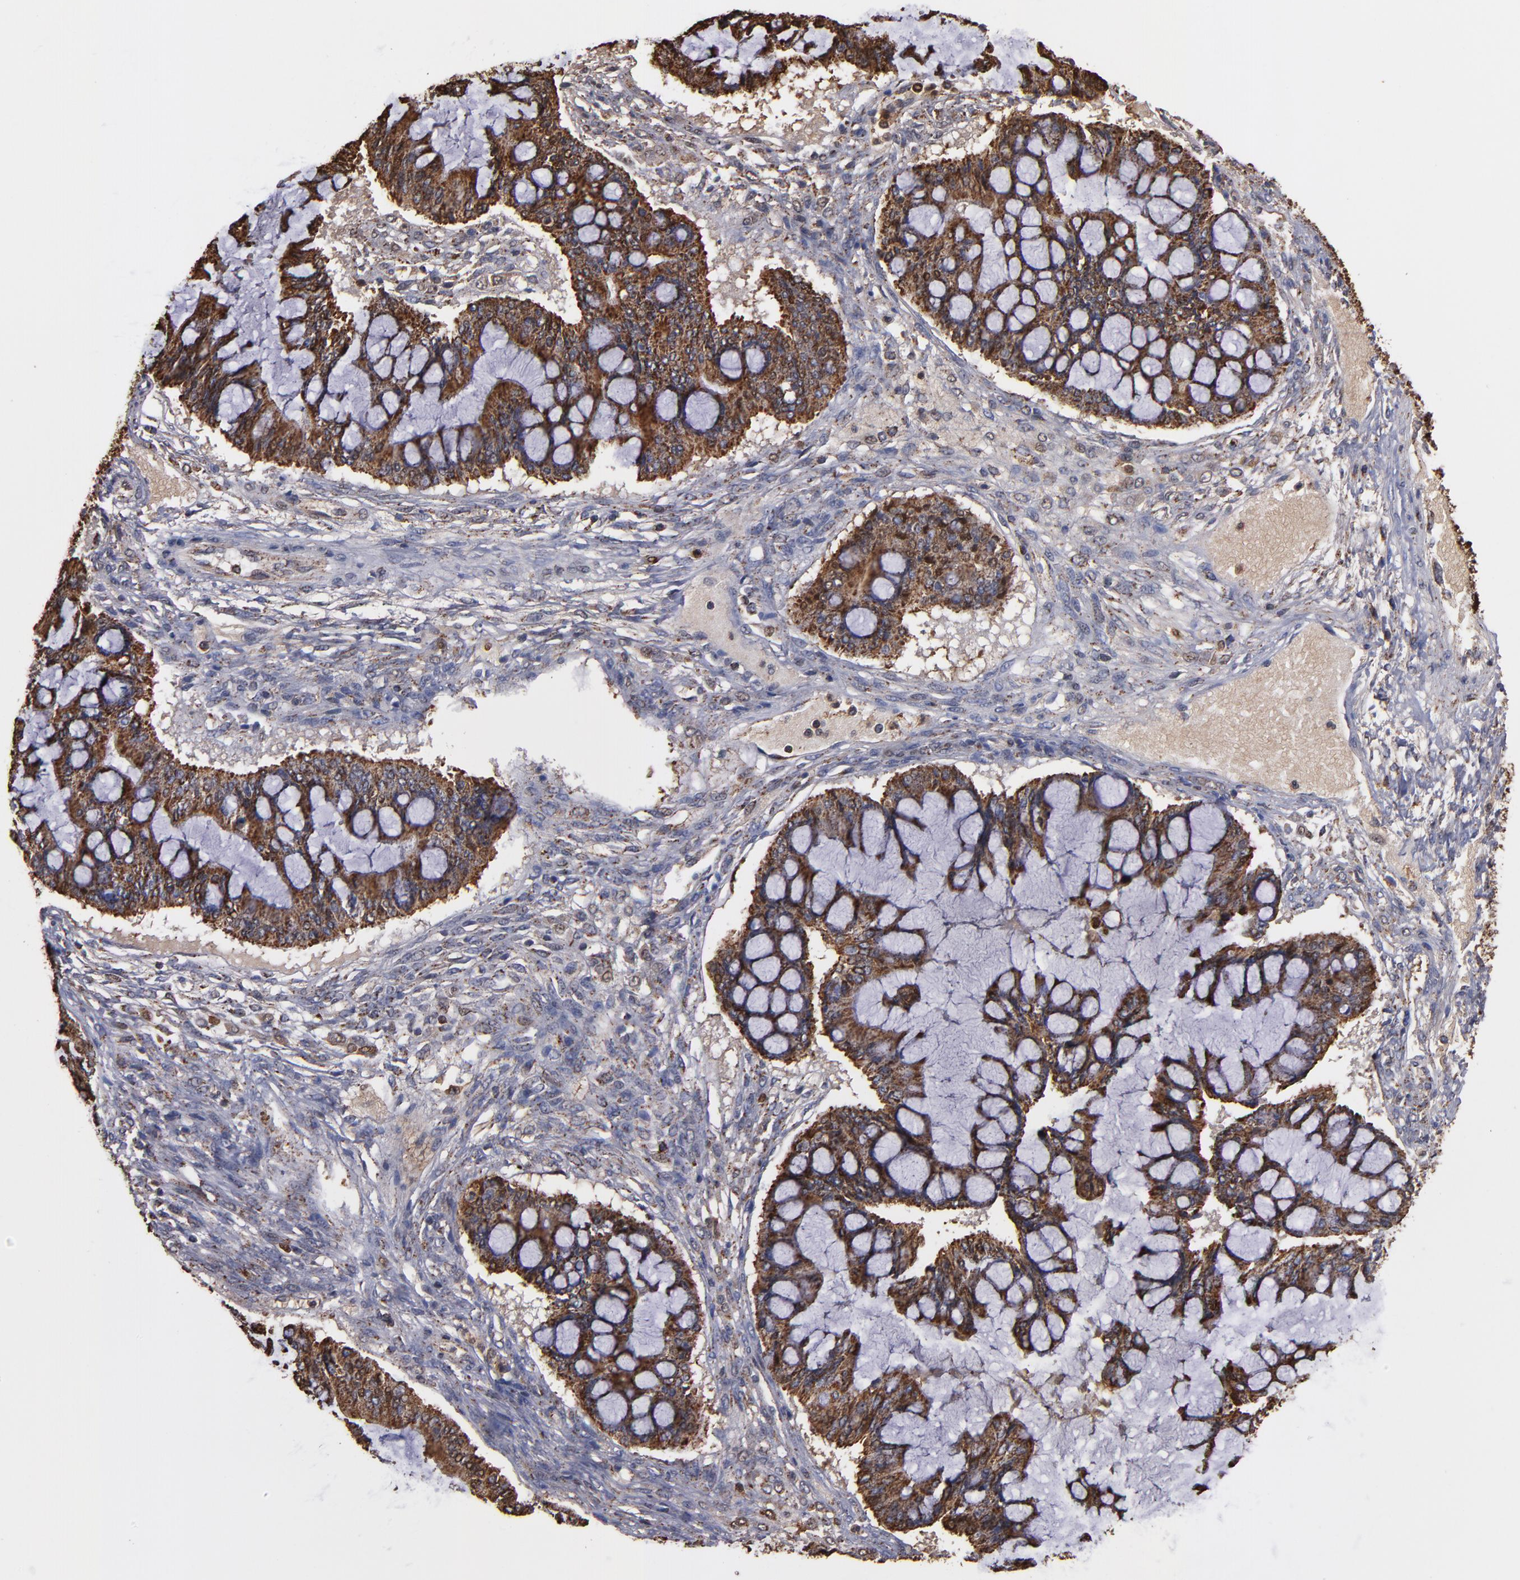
{"staining": {"intensity": "strong", "quantity": ">75%", "location": "cytoplasmic/membranous"}, "tissue": "ovarian cancer", "cell_type": "Tumor cells", "image_type": "cancer", "snomed": [{"axis": "morphology", "description": "Cystadenocarcinoma, mucinous, NOS"}, {"axis": "topography", "description": "Ovary"}], "caption": "High-magnification brightfield microscopy of ovarian cancer stained with DAB (brown) and counterstained with hematoxylin (blue). tumor cells exhibit strong cytoplasmic/membranous expression is present in about>75% of cells. Using DAB (brown) and hematoxylin (blue) stains, captured at high magnification using brightfield microscopy.", "gene": "SOD2", "patient": {"sex": "female", "age": 73}}